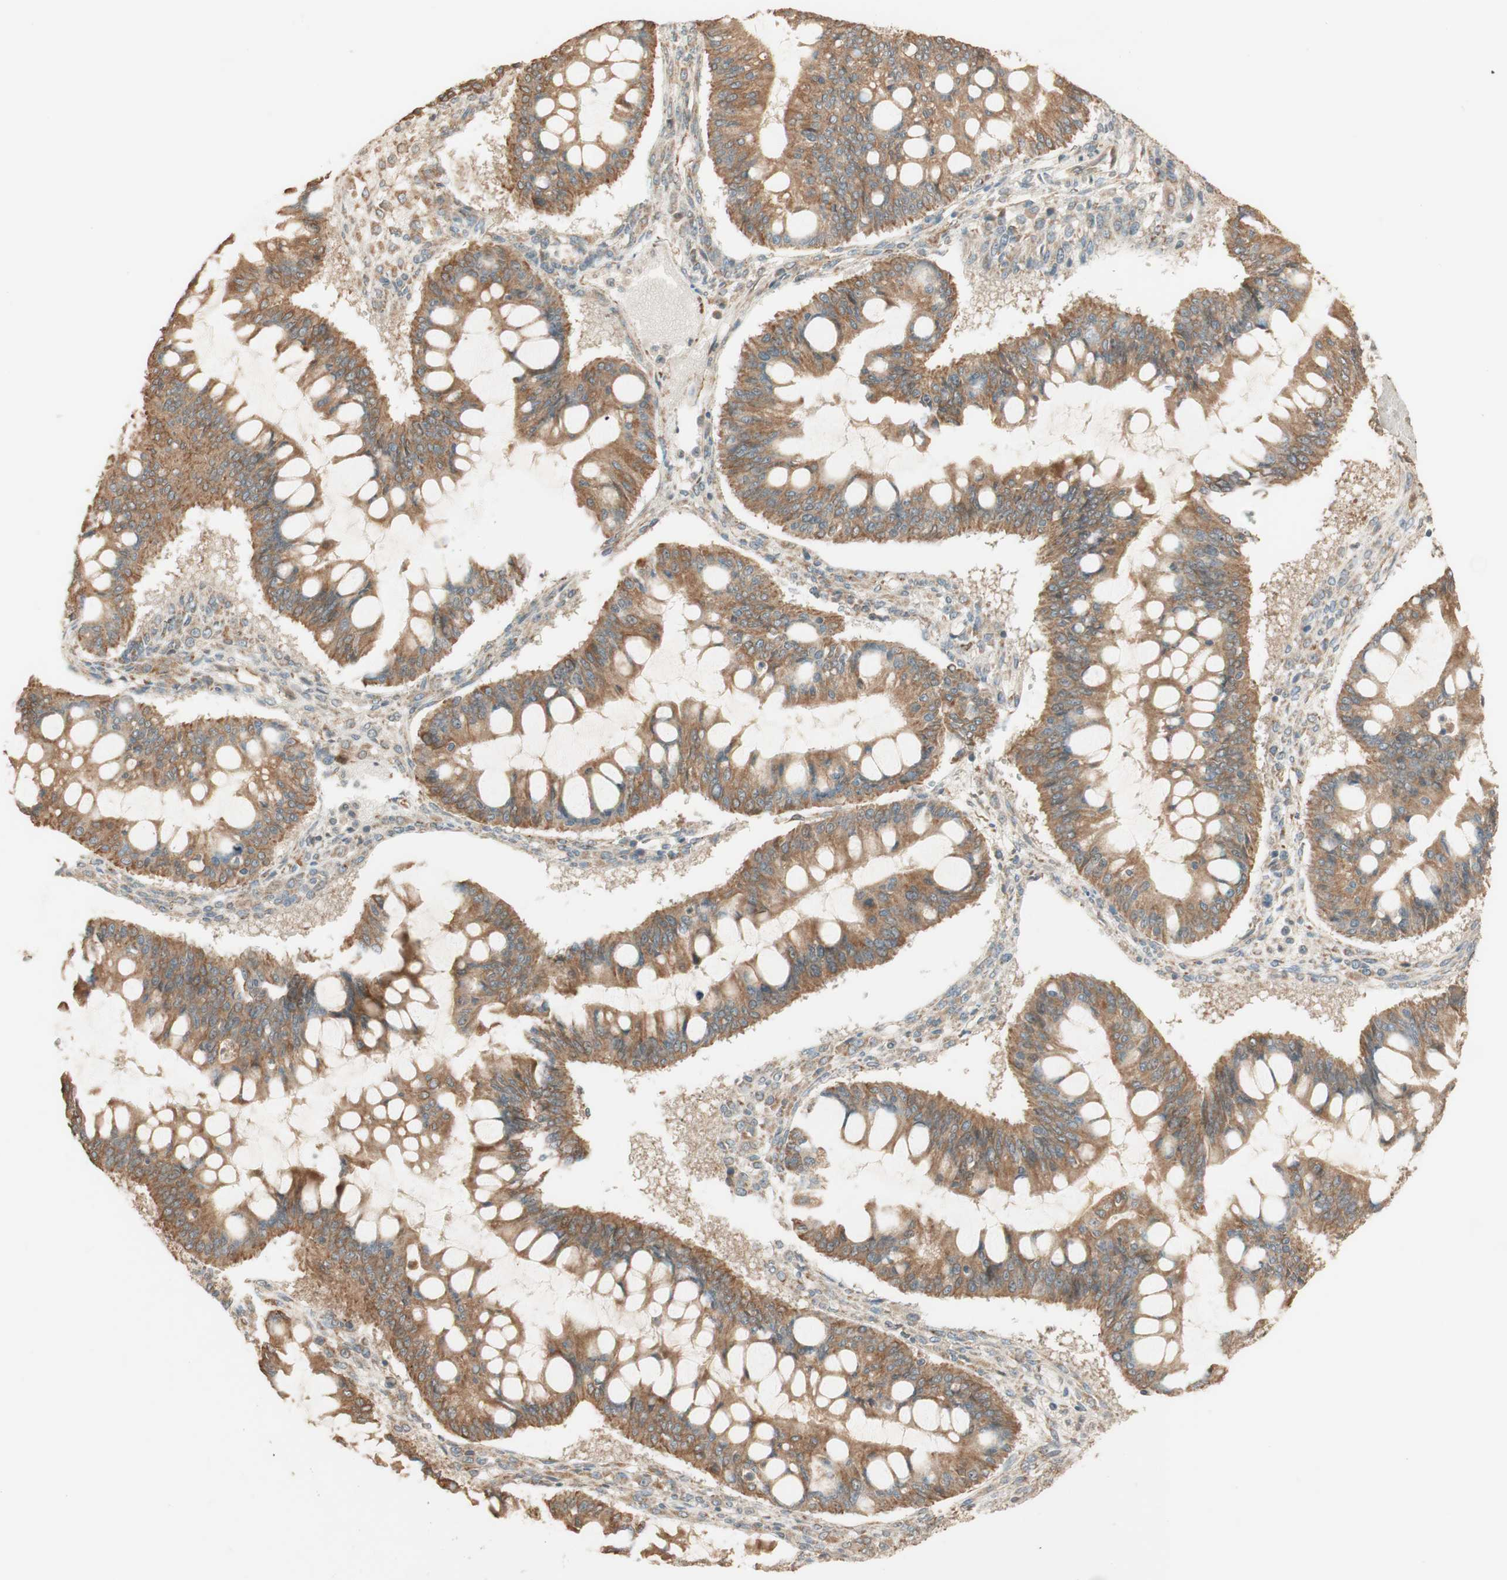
{"staining": {"intensity": "moderate", "quantity": ">75%", "location": "cytoplasmic/membranous"}, "tissue": "ovarian cancer", "cell_type": "Tumor cells", "image_type": "cancer", "snomed": [{"axis": "morphology", "description": "Cystadenocarcinoma, mucinous, NOS"}, {"axis": "topography", "description": "Ovary"}], "caption": "The immunohistochemical stain shows moderate cytoplasmic/membranous staining in tumor cells of ovarian mucinous cystadenocarcinoma tissue. (brown staining indicates protein expression, while blue staining denotes nuclei).", "gene": "CLCN2", "patient": {"sex": "female", "age": 73}}